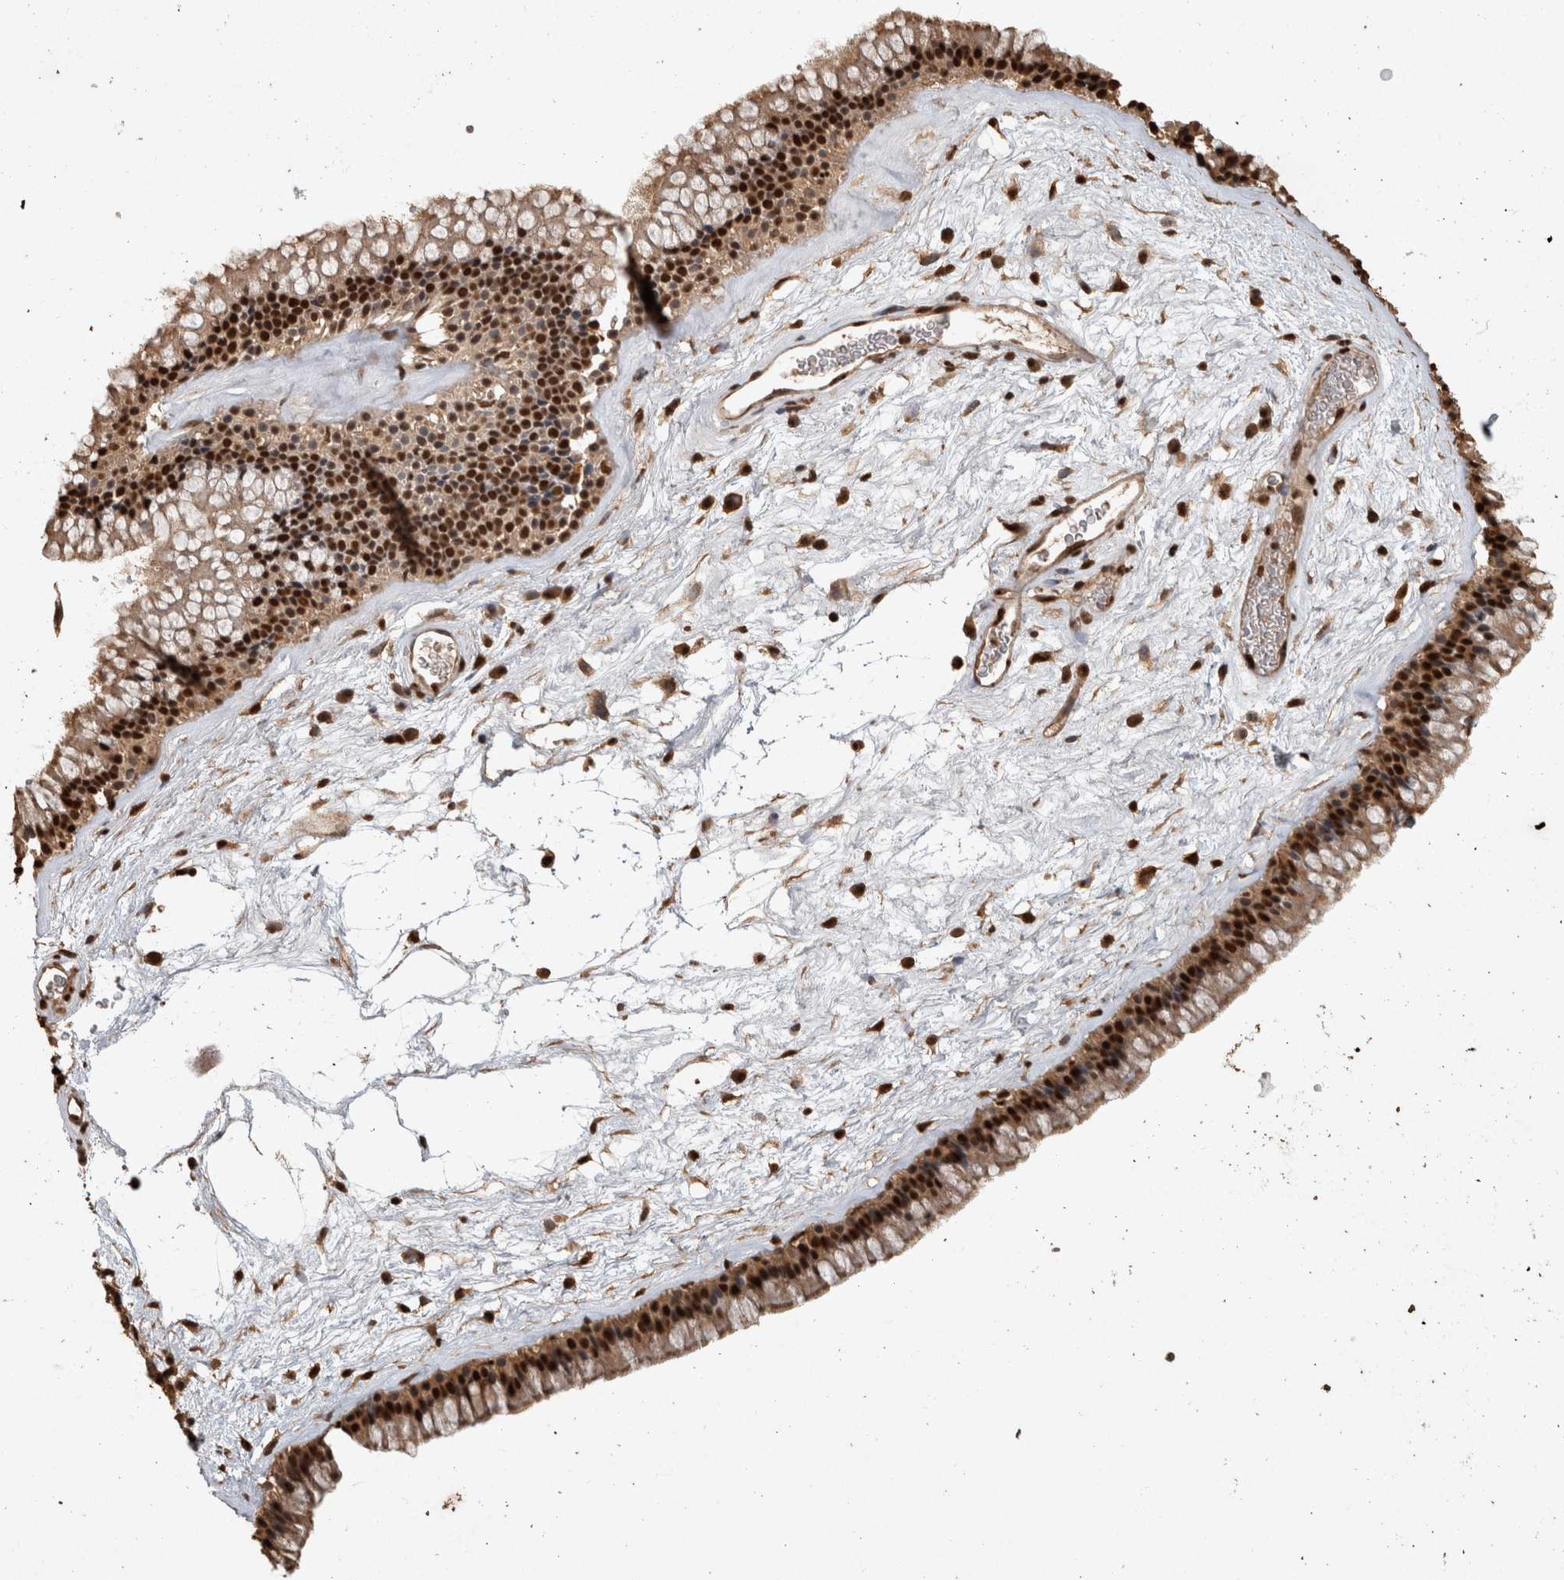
{"staining": {"intensity": "strong", "quantity": ">75%", "location": "nuclear"}, "tissue": "nasopharynx", "cell_type": "Respiratory epithelial cells", "image_type": "normal", "snomed": [{"axis": "morphology", "description": "Normal tissue, NOS"}, {"axis": "morphology", "description": "Inflammation, NOS"}, {"axis": "topography", "description": "Nasopharynx"}], "caption": "Brown immunohistochemical staining in normal nasopharynx exhibits strong nuclear positivity in approximately >75% of respiratory epithelial cells.", "gene": "RAD50", "patient": {"sex": "male", "age": 48}}